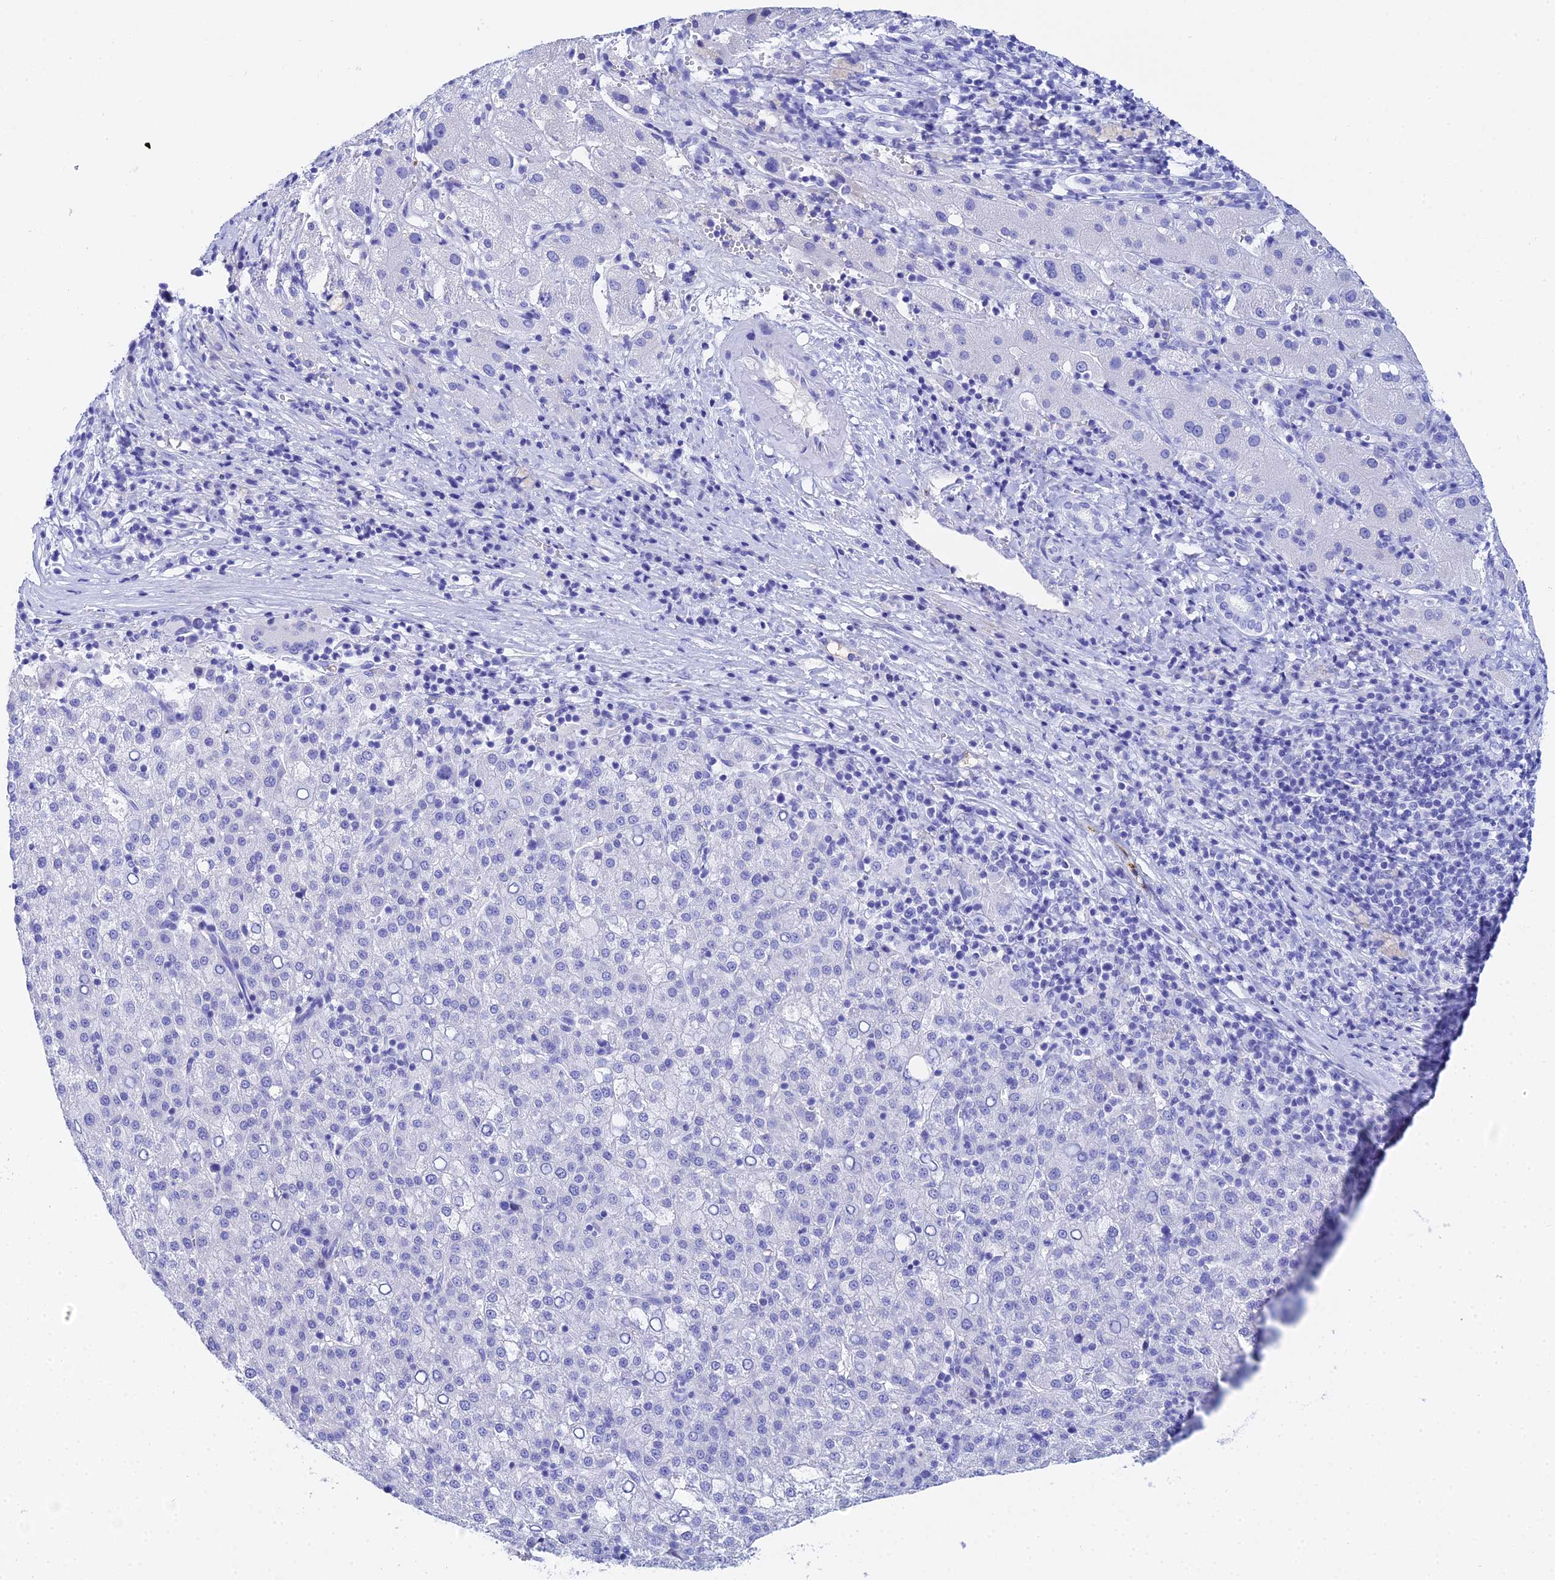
{"staining": {"intensity": "negative", "quantity": "none", "location": "none"}, "tissue": "liver cancer", "cell_type": "Tumor cells", "image_type": "cancer", "snomed": [{"axis": "morphology", "description": "Carcinoma, Hepatocellular, NOS"}, {"axis": "topography", "description": "Liver"}], "caption": "Human liver cancer stained for a protein using IHC exhibits no staining in tumor cells.", "gene": "CELA3A", "patient": {"sex": "female", "age": 58}}